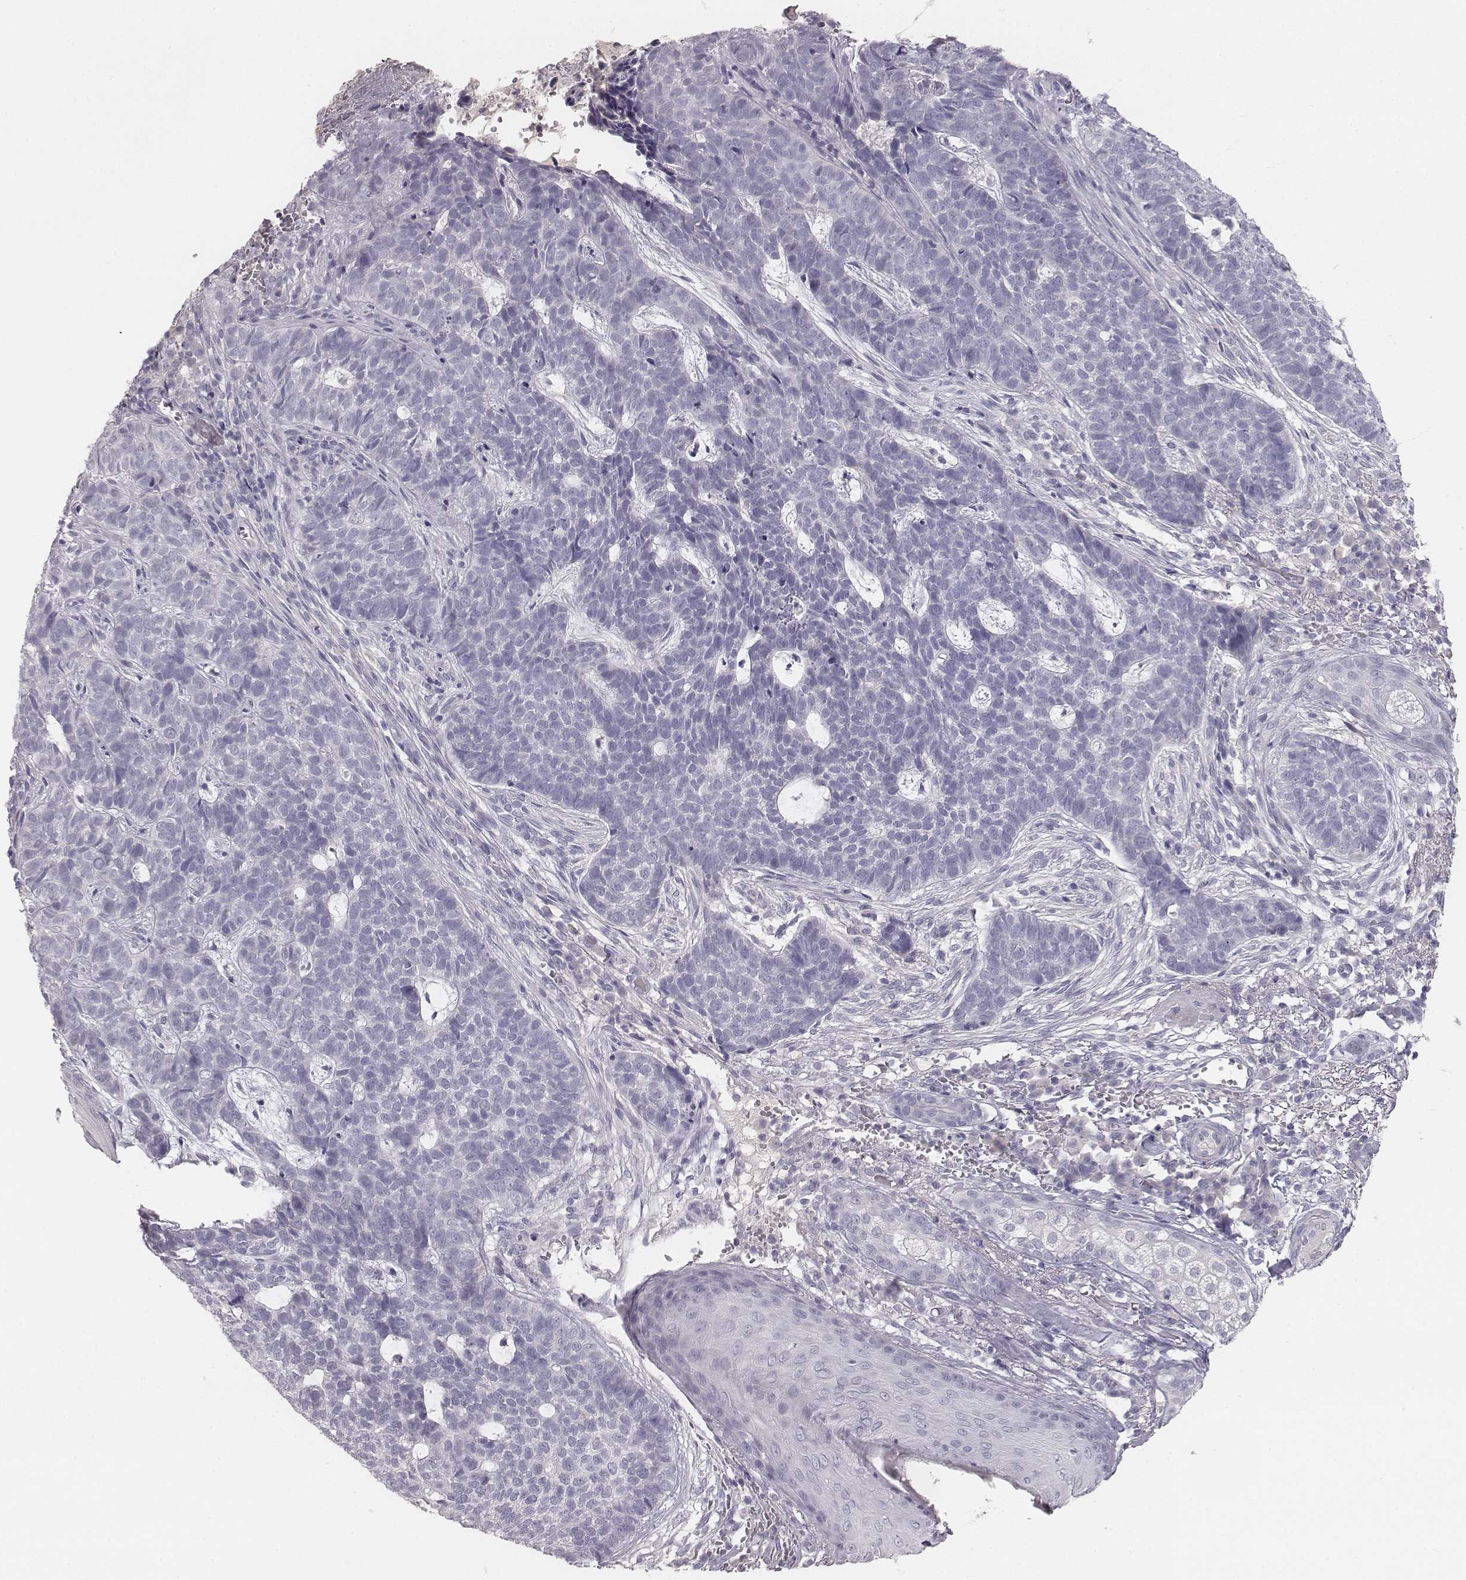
{"staining": {"intensity": "negative", "quantity": "none", "location": "none"}, "tissue": "skin cancer", "cell_type": "Tumor cells", "image_type": "cancer", "snomed": [{"axis": "morphology", "description": "Basal cell carcinoma"}, {"axis": "topography", "description": "Skin"}], "caption": "This is an immunohistochemistry (IHC) histopathology image of human skin basal cell carcinoma. There is no staining in tumor cells.", "gene": "MYH6", "patient": {"sex": "female", "age": 69}}